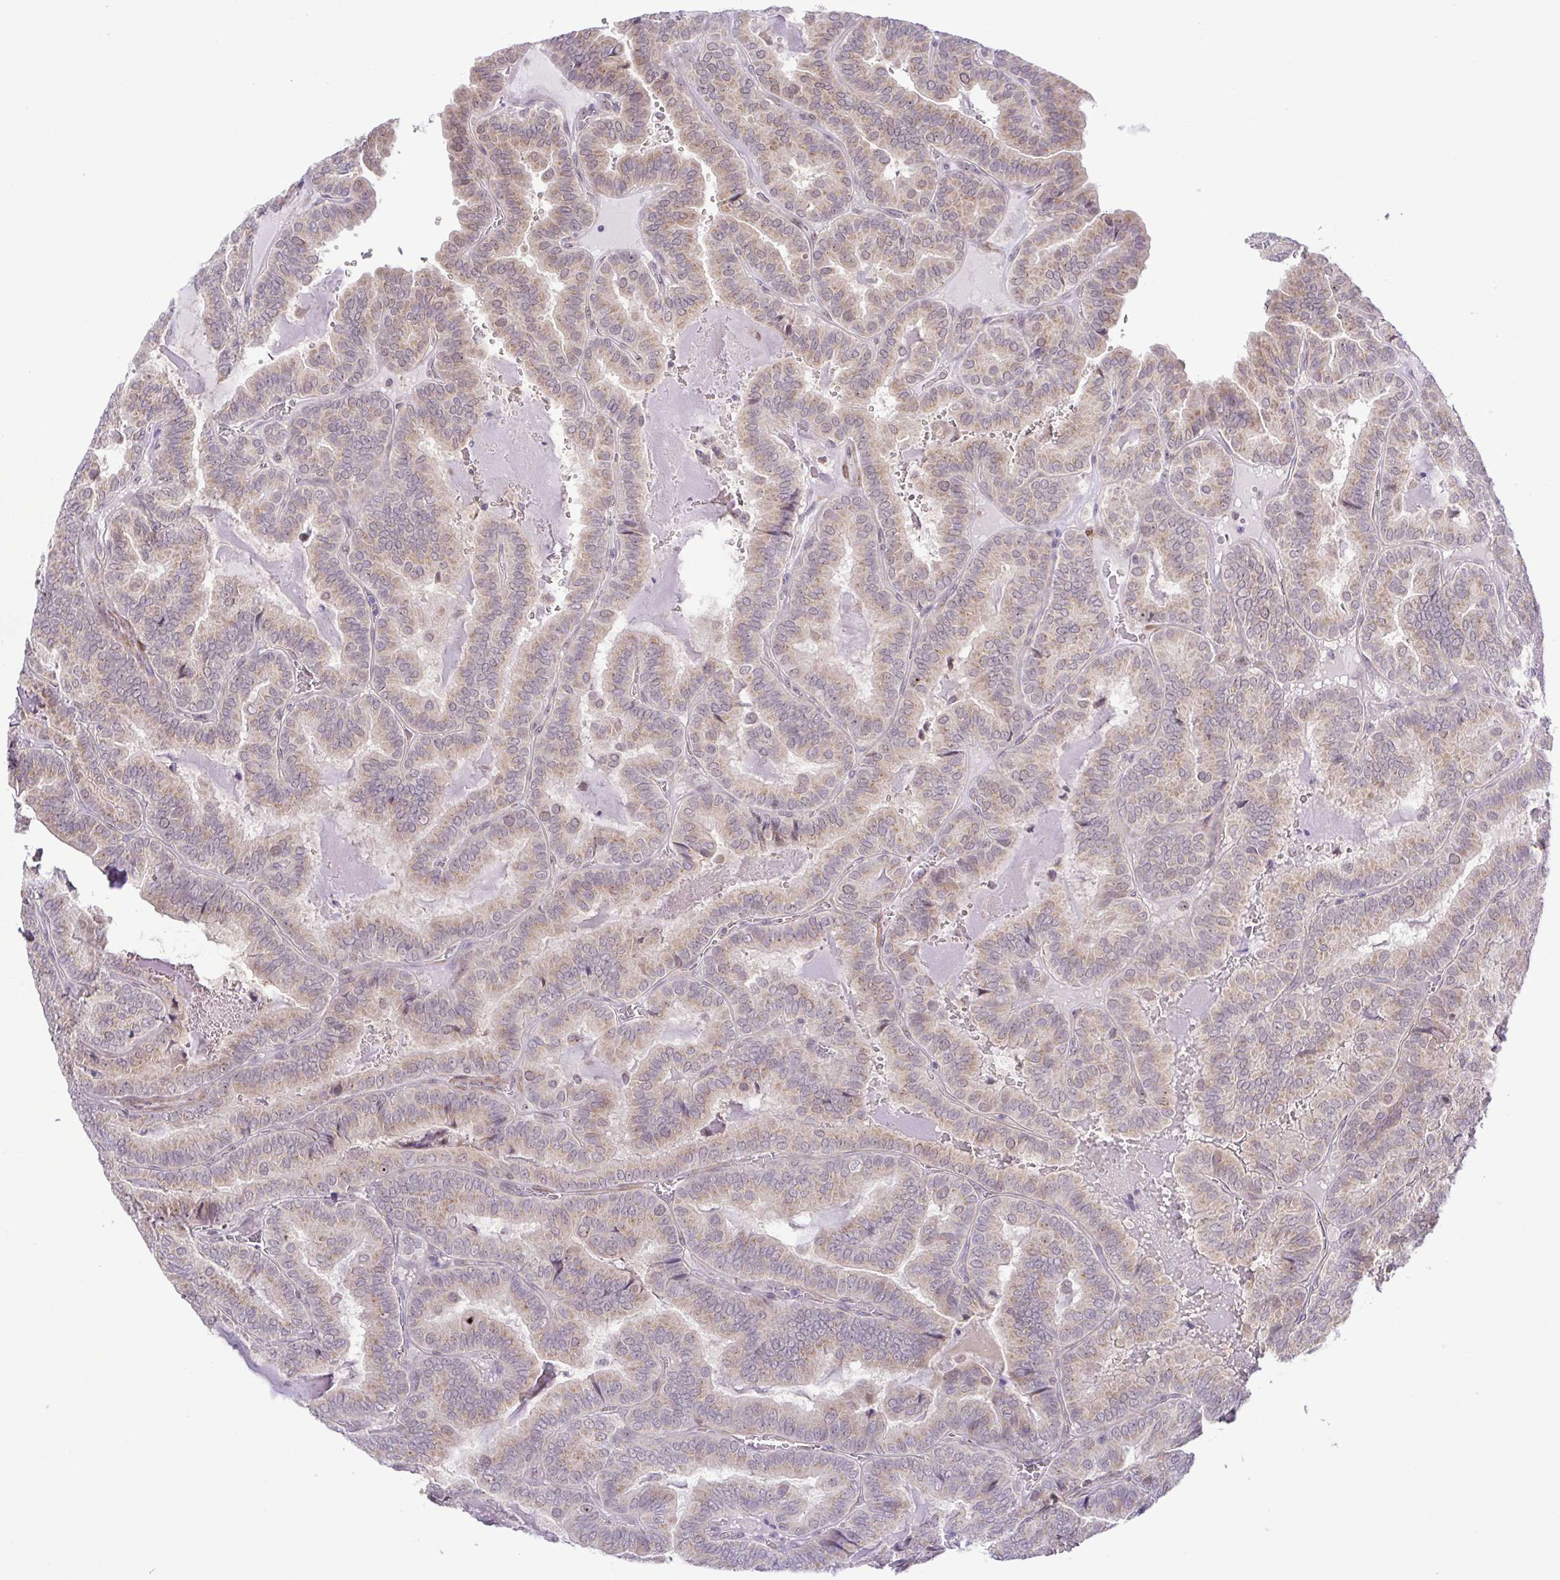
{"staining": {"intensity": "weak", "quantity": ">75%", "location": "cytoplasmic/membranous"}, "tissue": "thyroid cancer", "cell_type": "Tumor cells", "image_type": "cancer", "snomed": [{"axis": "morphology", "description": "Papillary adenocarcinoma, NOS"}, {"axis": "topography", "description": "Thyroid gland"}], "caption": "A high-resolution histopathology image shows IHC staining of thyroid papillary adenocarcinoma, which reveals weak cytoplasmic/membranous staining in about >75% of tumor cells.", "gene": "RSL24D1", "patient": {"sex": "female", "age": 75}}